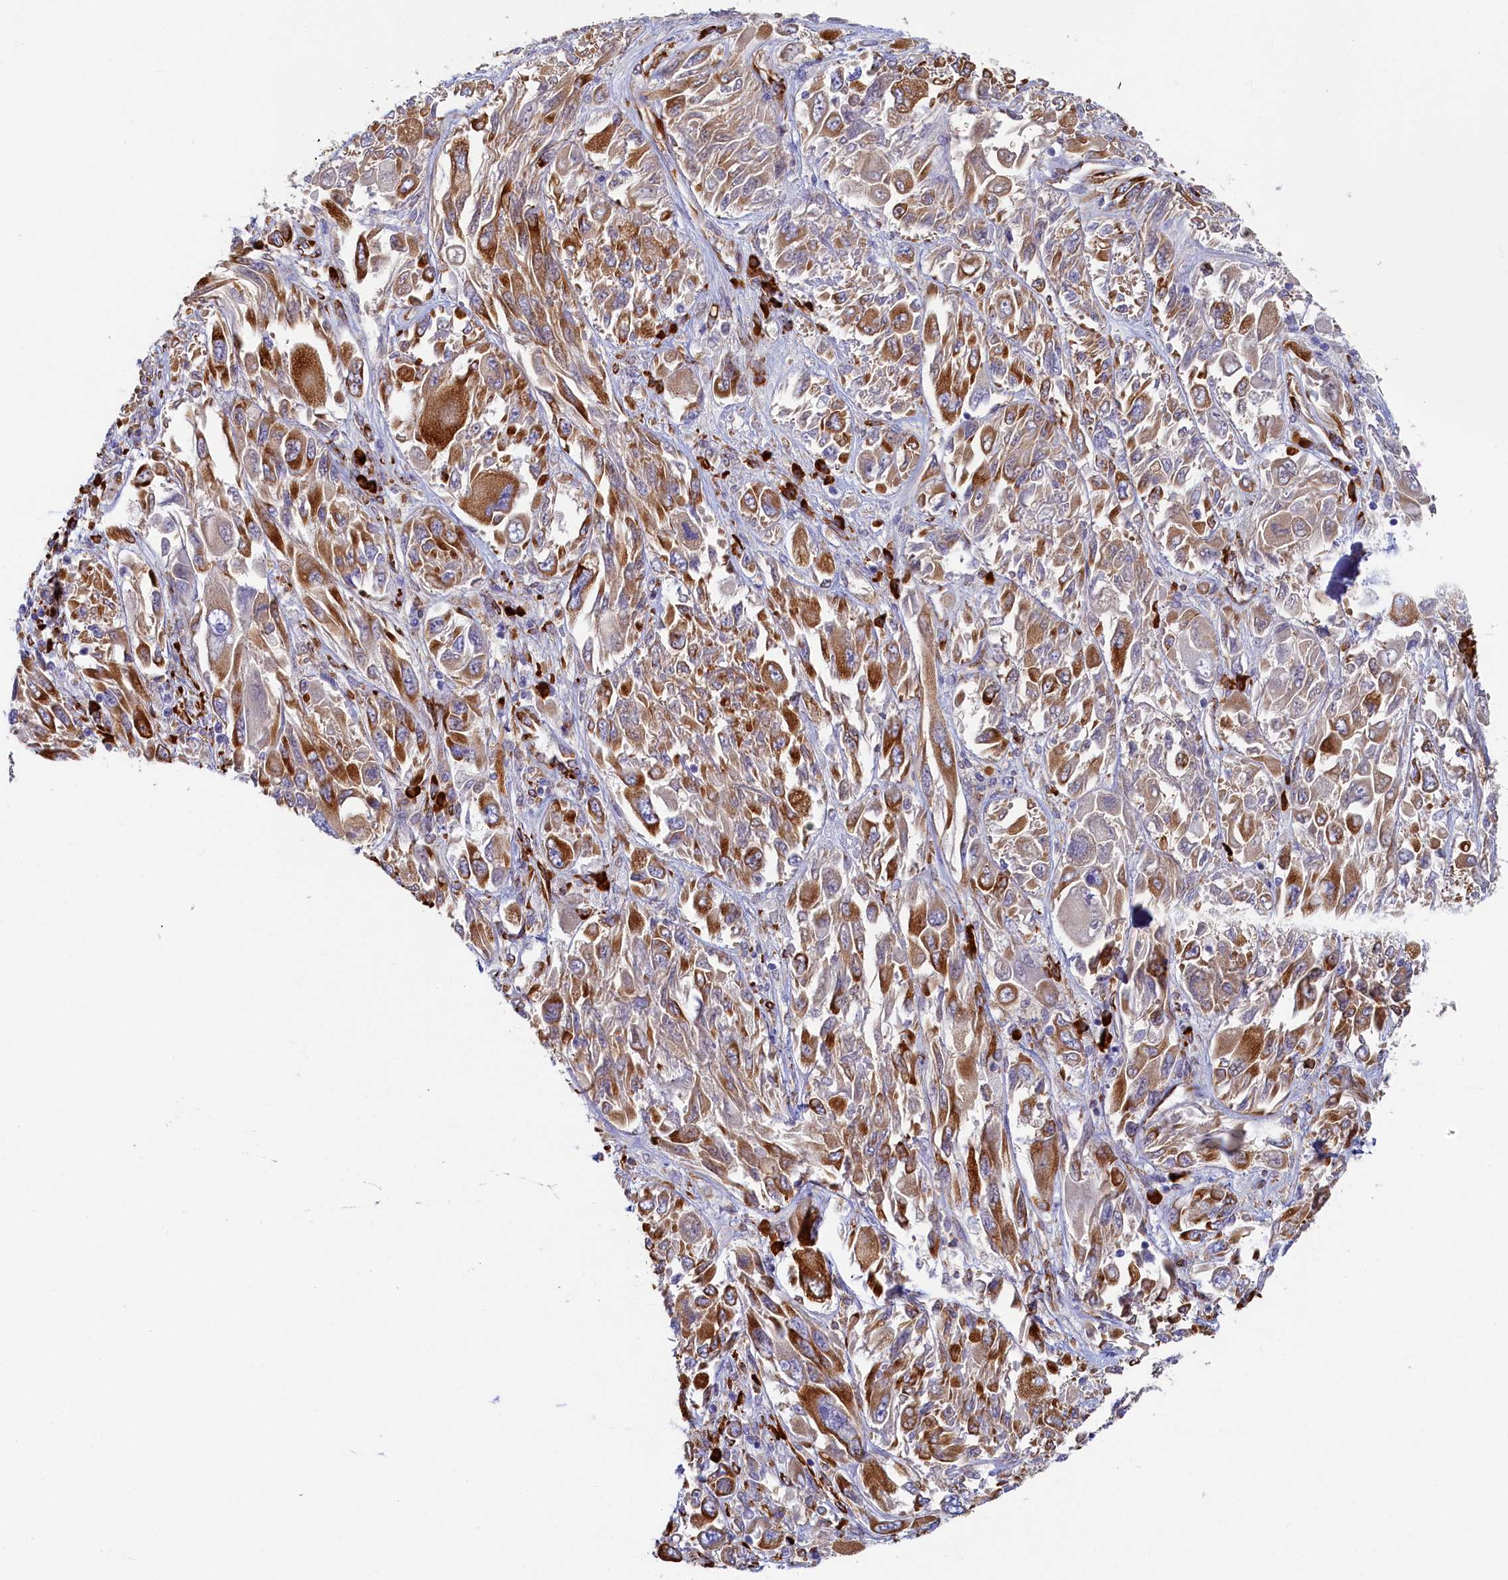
{"staining": {"intensity": "moderate", "quantity": ">75%", "location": "cytoplasmic/membranous"}, "tissue": "melanoma", "cell_type": "Tumor cells", "image_type": "cancer", "snomed": [{"axis": "morphology", "description": "Malignant melanoma, NOS"}, {"axis": "topography", "description": "Skin"}], "caption": "Tumor cells display moderate cytoplasmic/membranous staining in approximately >75% of cells in melanoma.", "gene": "TMEM18", "patient": {"sex": "female", "age": 91}}